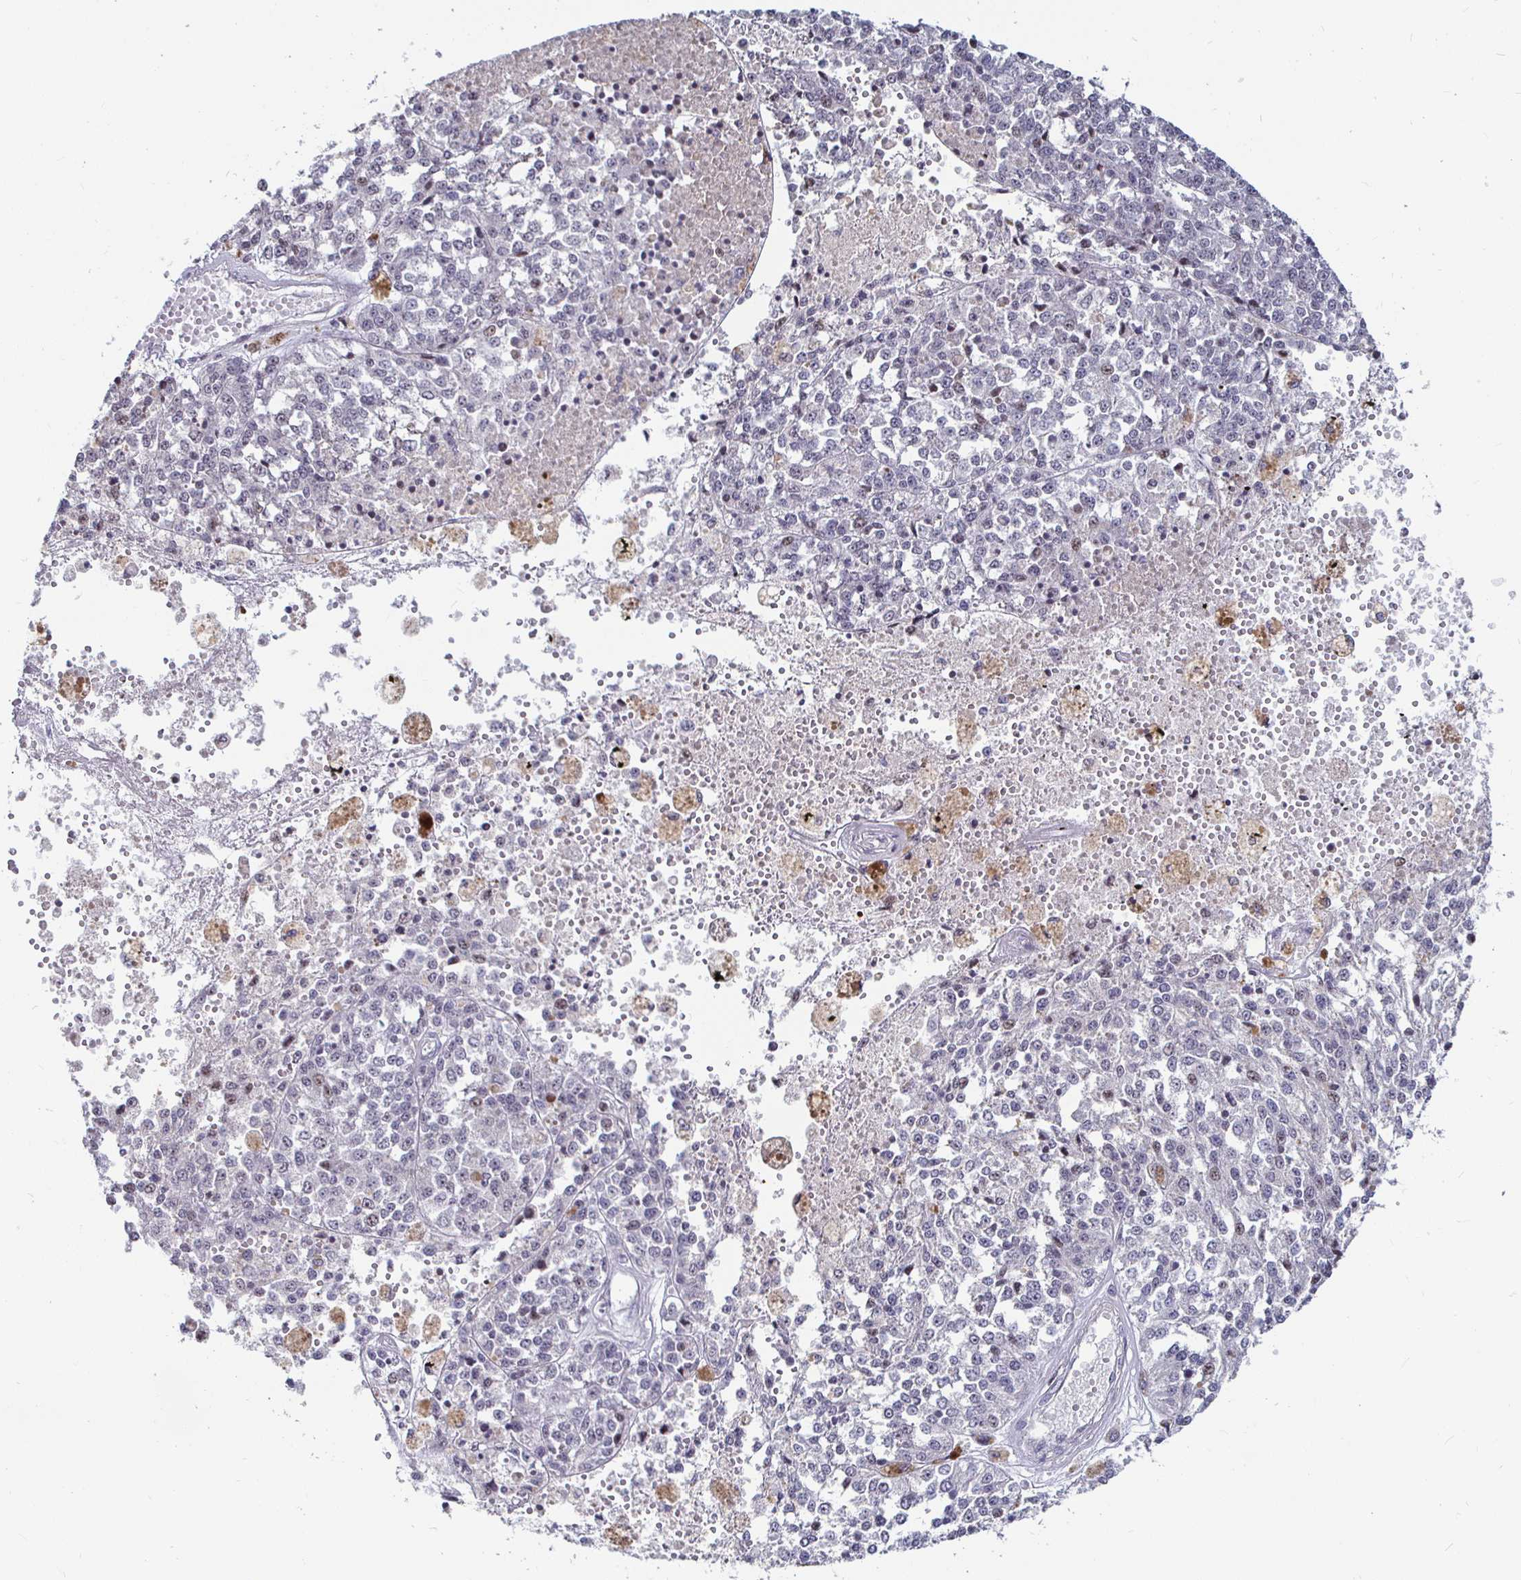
{"staining": {"intensity": "negative", "quantity": "none", "location": "none"}, "tissue": "melanoma", "cell_type": "Tumor cells", "image_type": "cancer", "snomed": [{"axis": "morphology", "description": "Malignant melanoma, Metastatic site"}, {"axis": "topography", "description": "Lymph node"}], "caption": "Tumor cells are negative for brown protein staining in malignant melanoma (metastatic site).", "gene": "CAPN11", "patient": {"sex": "female", "age": 64}}